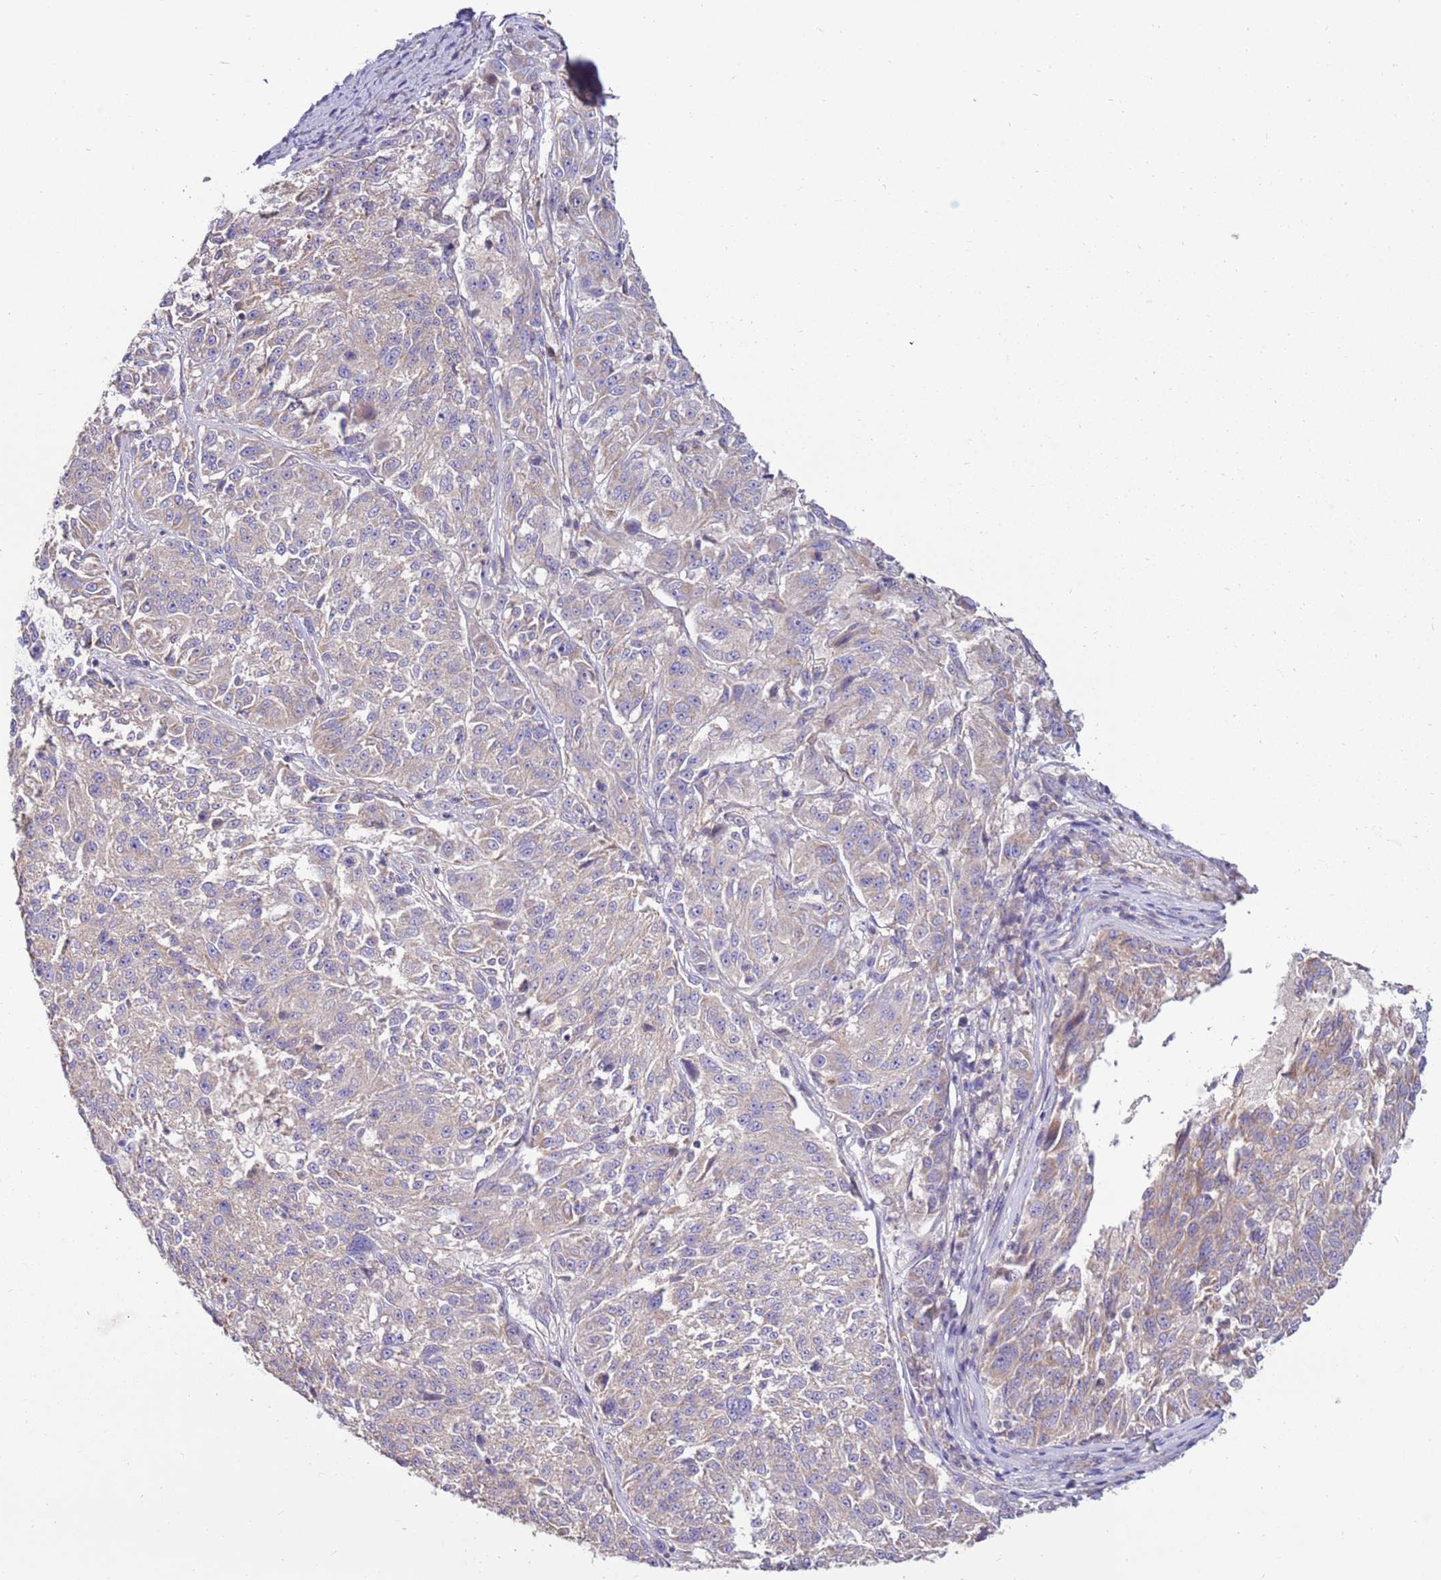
{"staining": {"intensity": "weak", "quantity": "<25%", "location": "cytoplasmic/membranous"}, "tissue": "melanoma", "cell_type": "Tumor cells", "image_type": "cancer", "snomed": [{"axis": "morphology", "description": "Malignant melanoma, NOS"}, {"axis": "topography", "description": "Skin"}], "caption": "Tumor cells show no significant positivity in melanoma.", "gene": "TRAPPC4", "patient": {"sex": "male", "age": 53}}